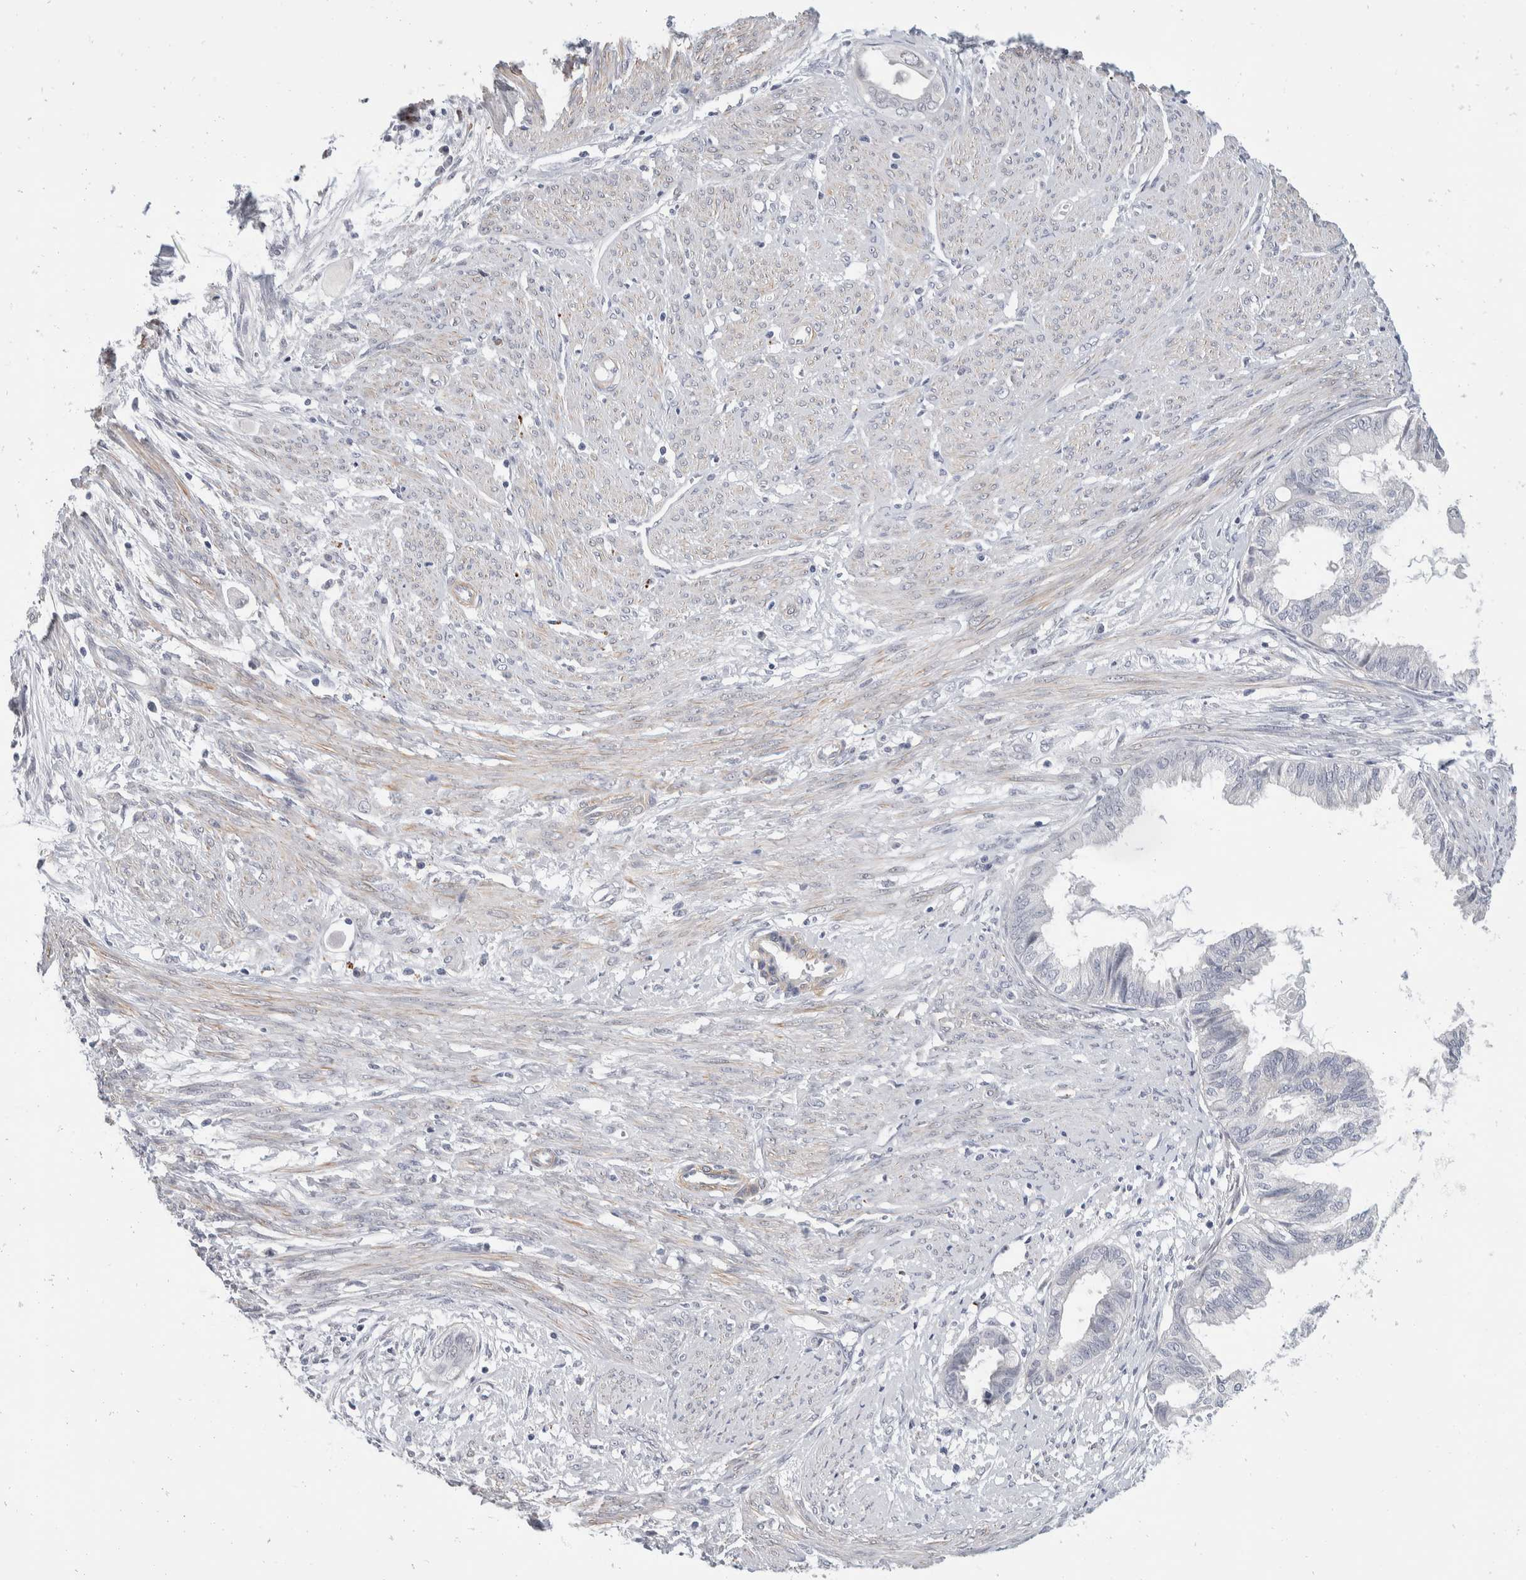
{"staining": {"intensity": "negative", "quantity": "none", "location": "none"}, "tissue": "cervical cancer", "cell_type": "Tumor cells", "image_type": "cancer", "snomed": [{"axis": "morphology", "description": "Normal tissue, NOS"}, {"axis": "morphology", "description": "Adenocarcinoma, NOS"}, {"axis": "topography", "description": "Cervix"}, {"axis": "topography", "description": "Endometrium"}], "caption": "High magnification brightfield microscopy of cervical cancer (adenocarcinoma) stained with DAB (3,3'-diaminobenzidine) (brown) and counterstained with hematoxylin (blue): tumor cells show no significant positivity. (DAB immunohistochemistry, high magnification).", "gene": "CATSPERD", "patient": {"sex": "female", "age": 86}}